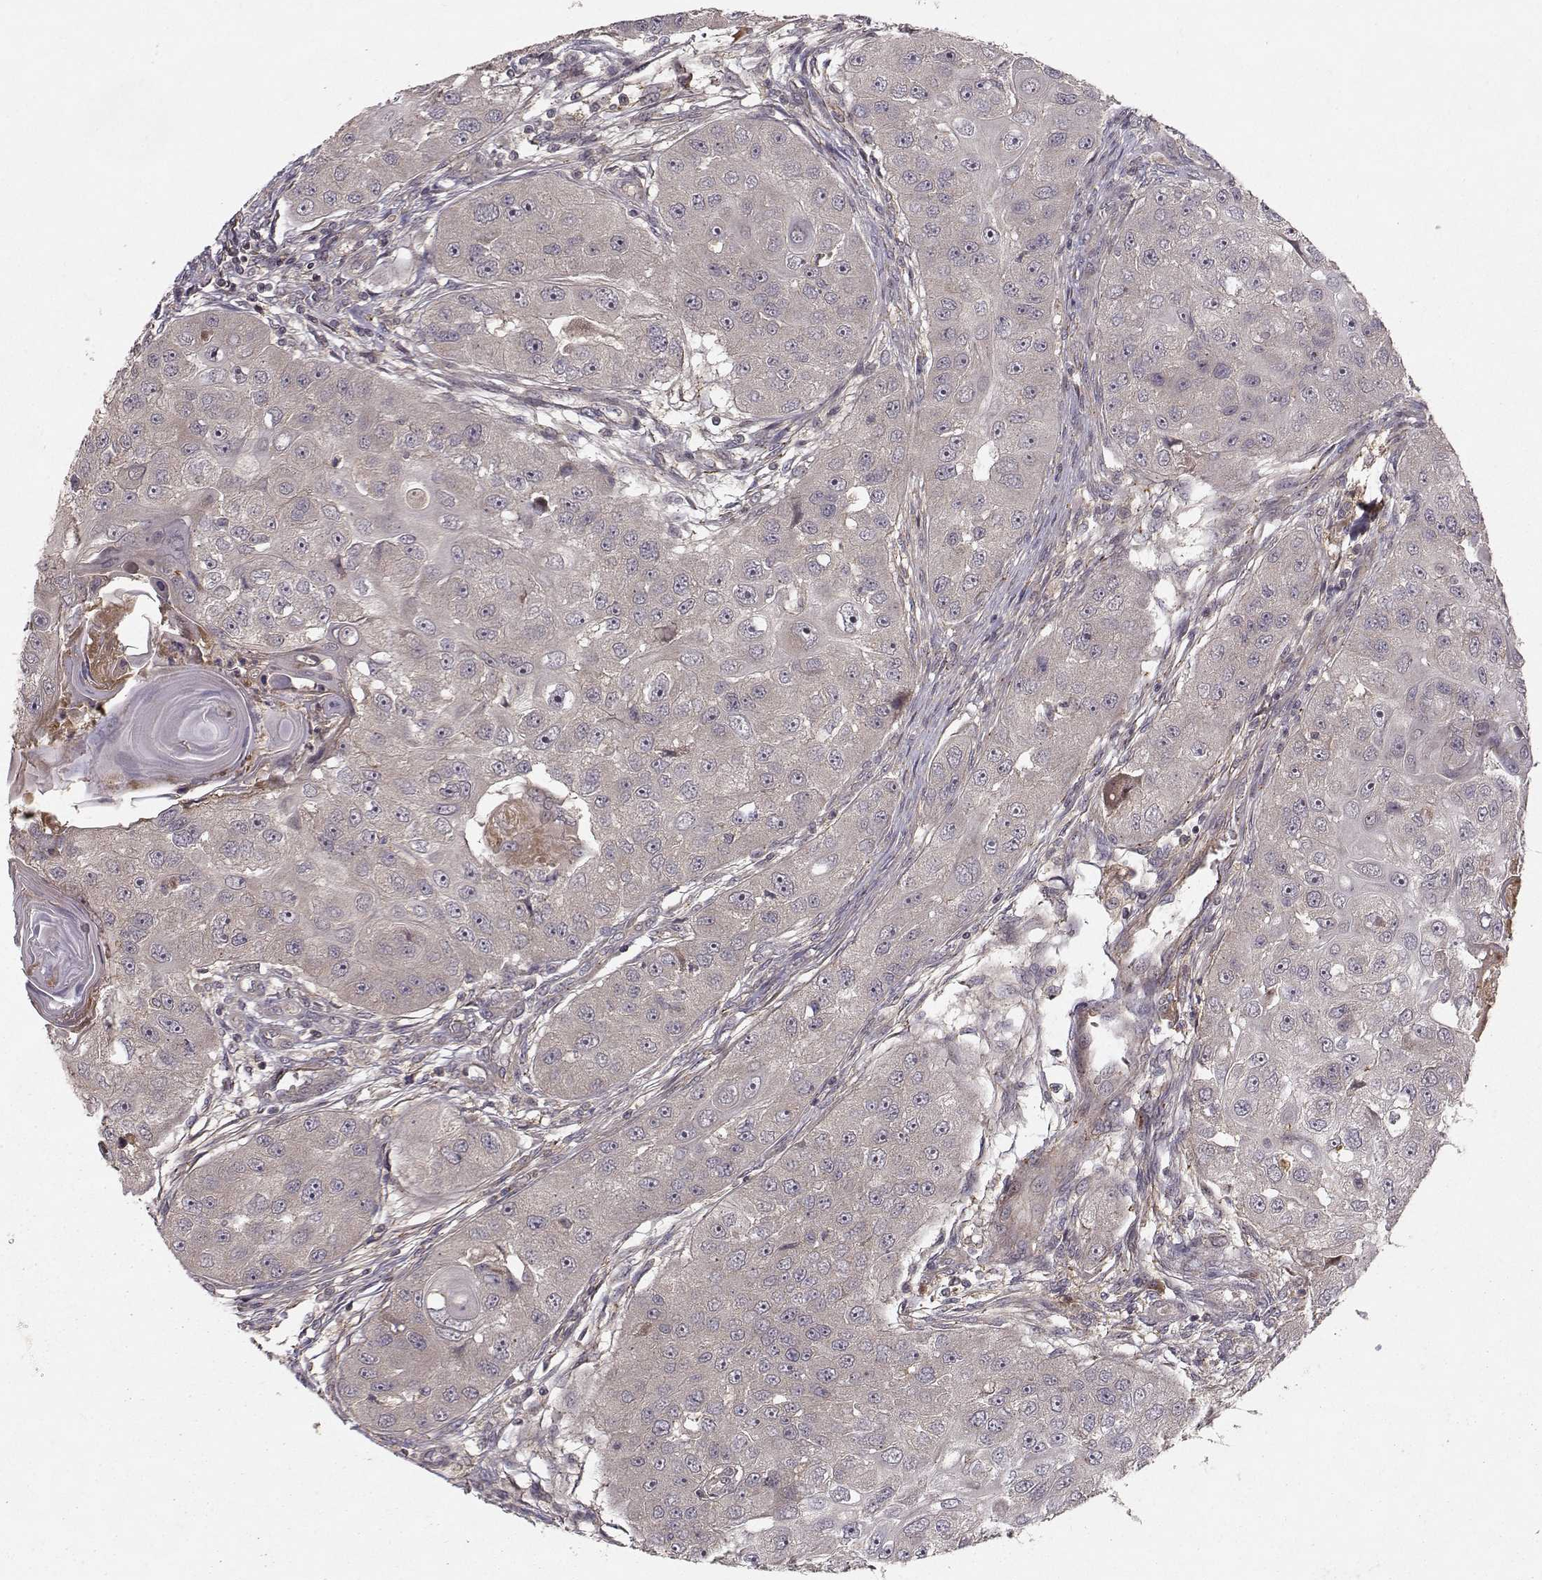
{"staining": {"intensity": "negative", "quantity": "none", "location": "none"}, "tissue": "head and neck cancer", "cell_type": "Tumor cells", "image_type": "cancer", "snomed": [{"axis": "morphology", "description": "Squamous cell carcinoma, NOS"}, {"axis": "topography", "description": "Head-Neck"}], "caption": "An immunohistochemistry (IHC) micrograph of head and neck cancer is shown. There is no staining in tumor cells of head and neck cancer. (DAB IHC, high magnification).", "gene": "WNT6", "patient": {"sex": "male", "age": 51}}